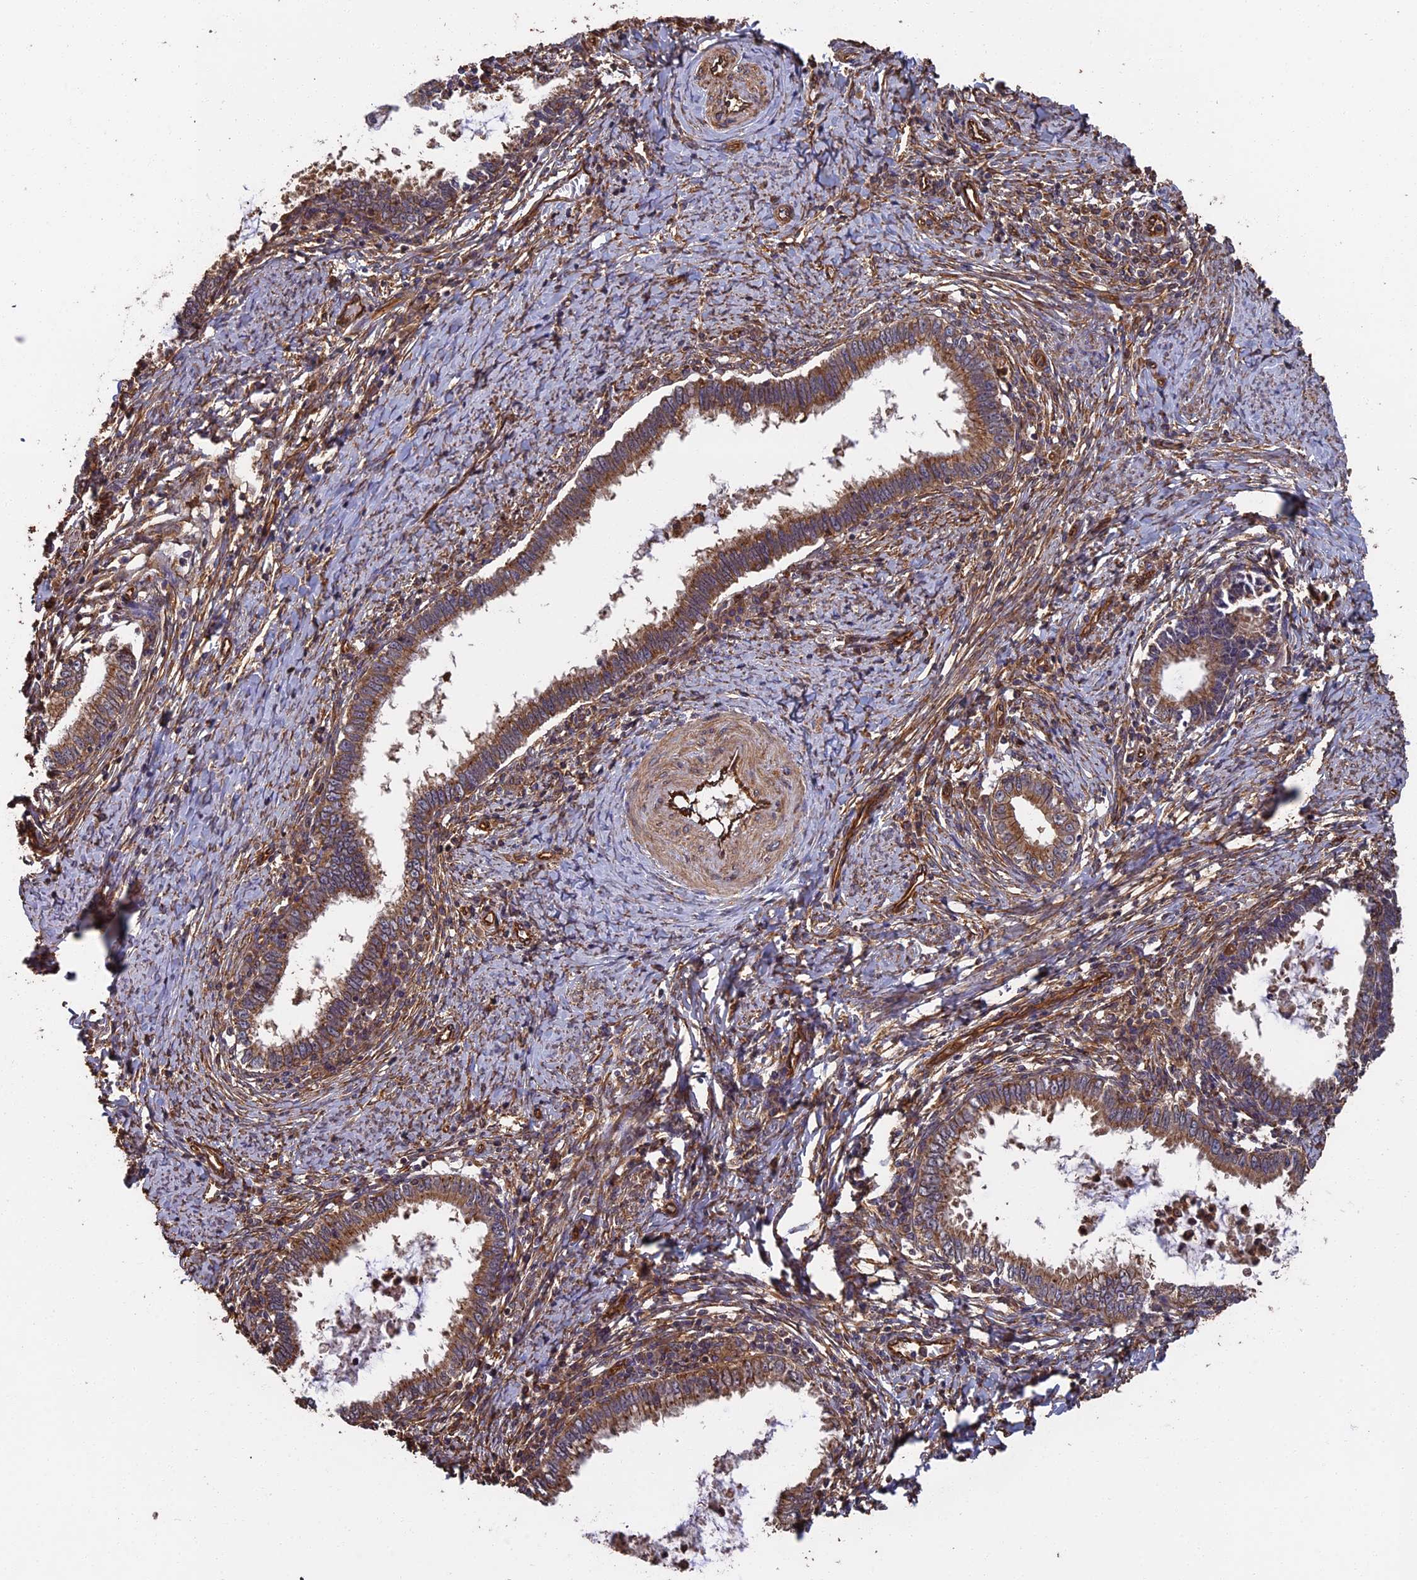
{"staining": {"intensity": "moderate", "quantity": "25%-75%", "location": "cytoplasmic/membranous"}, "tissue": "cervical cancer", "cell_type": "Tumor cells", "image_type": "cancer", "snomed": [{"axis": "morphology", "description": "Adenocarcinoma, NOS"}, {"axis": "topography", "description": "Cervix"}], "caption": "Protein expression analysis of cervical cancer (adenocarcinoma) demonstrates moderate cytoplasmic/membranous staining in about 25%-75% of tumor cells.", "gene": "CCDC124", "patient": {"sex": "female", "age": 36}}